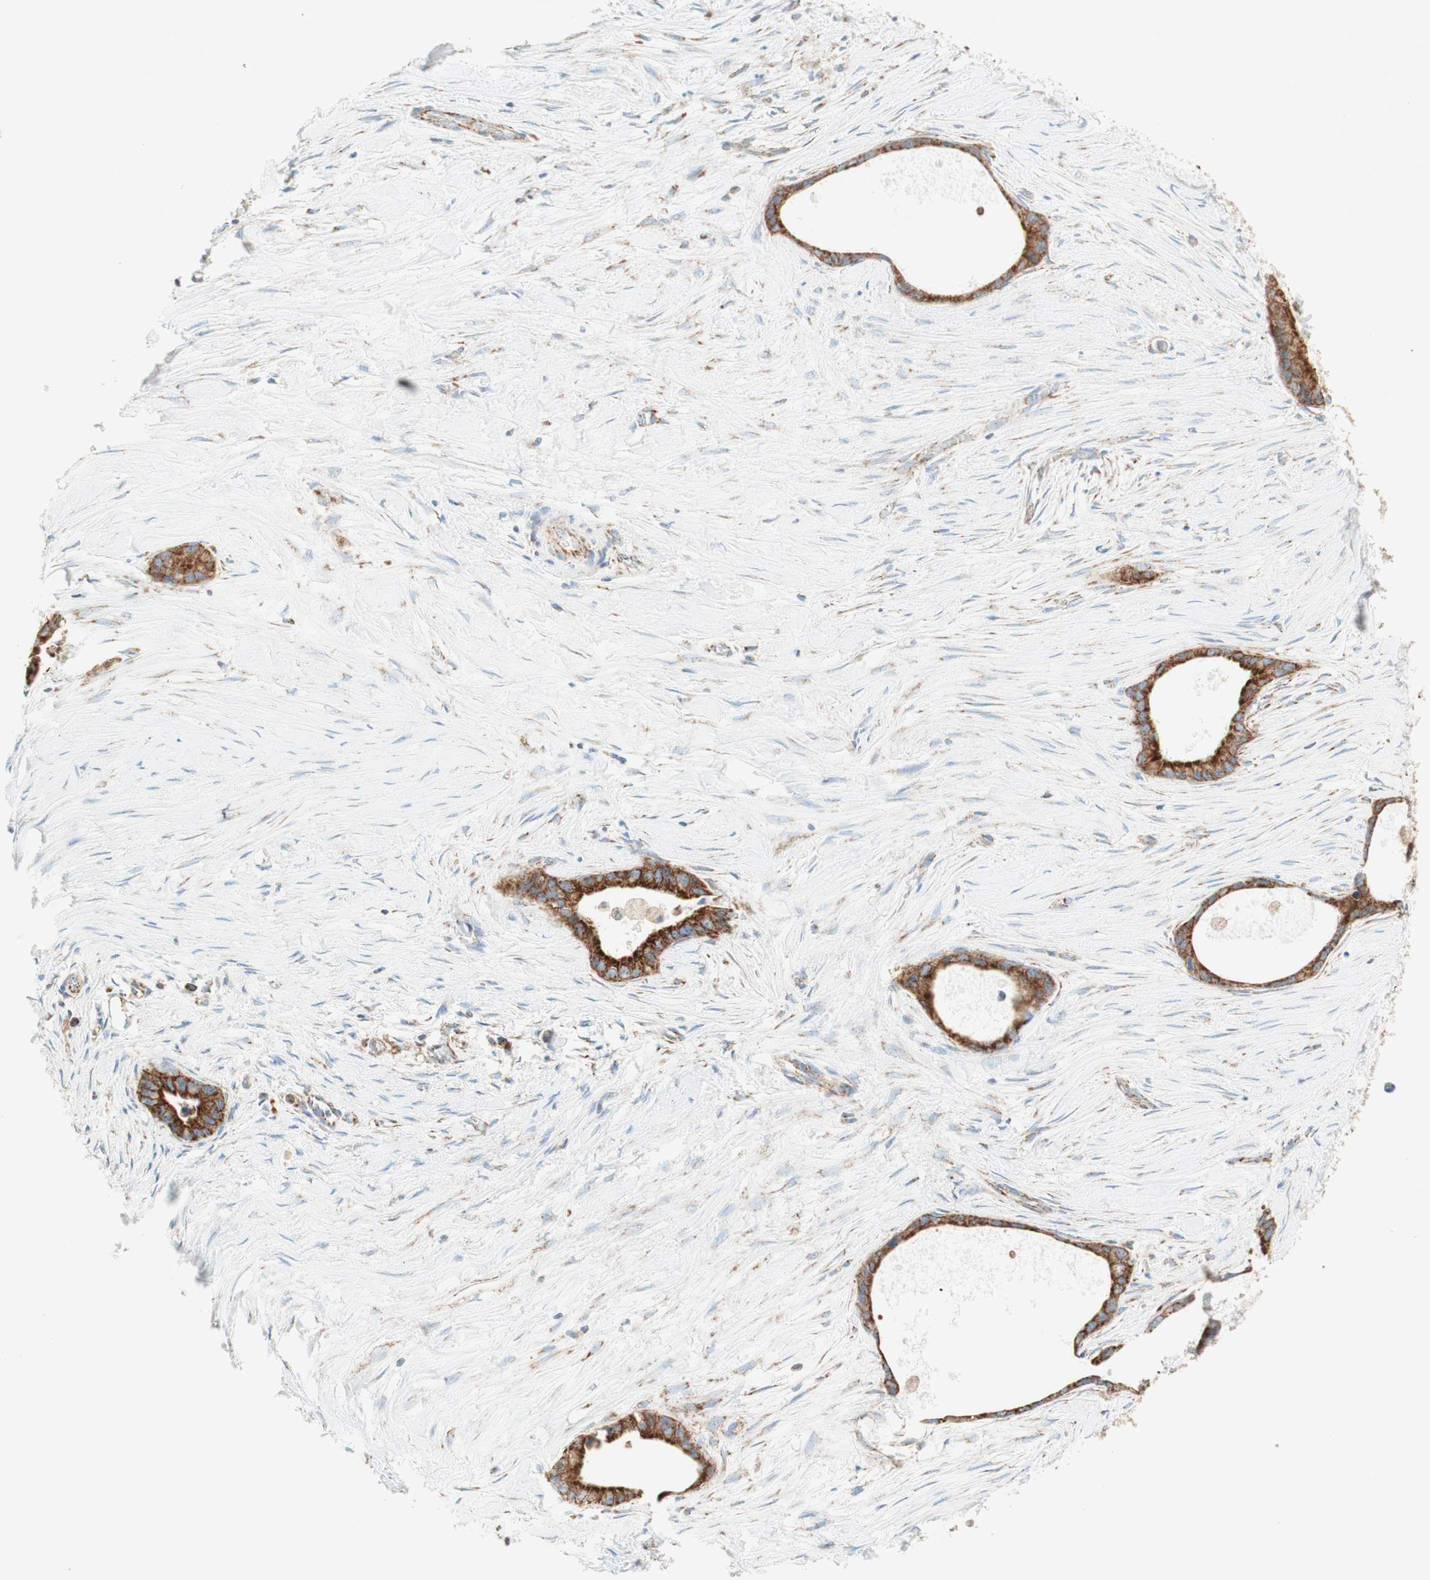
{"staining": {"intensity": "strong", "quantity": ">75%", "location": "cytoplasmic/membranous"}, "tissue": "liver cancer", "cell_type": "Tumor cells", "image_type": "cancer", "snomed": [{"axis": "morphology", "description": "Cholangiocarcinoma"}, {"axis": "topography", "description": "Liver"}], "caption": "Immunohistochemistry (IHC) histopathology image of human liver cancer (cholangiocarcinoma) stained for a protein (brown), which shows high levels of strong cytoplasmic/membranous positivity in about >75% of tumor cells.", "gene": "TOMM20", "patient": {"sex": "female", "age": 55}}